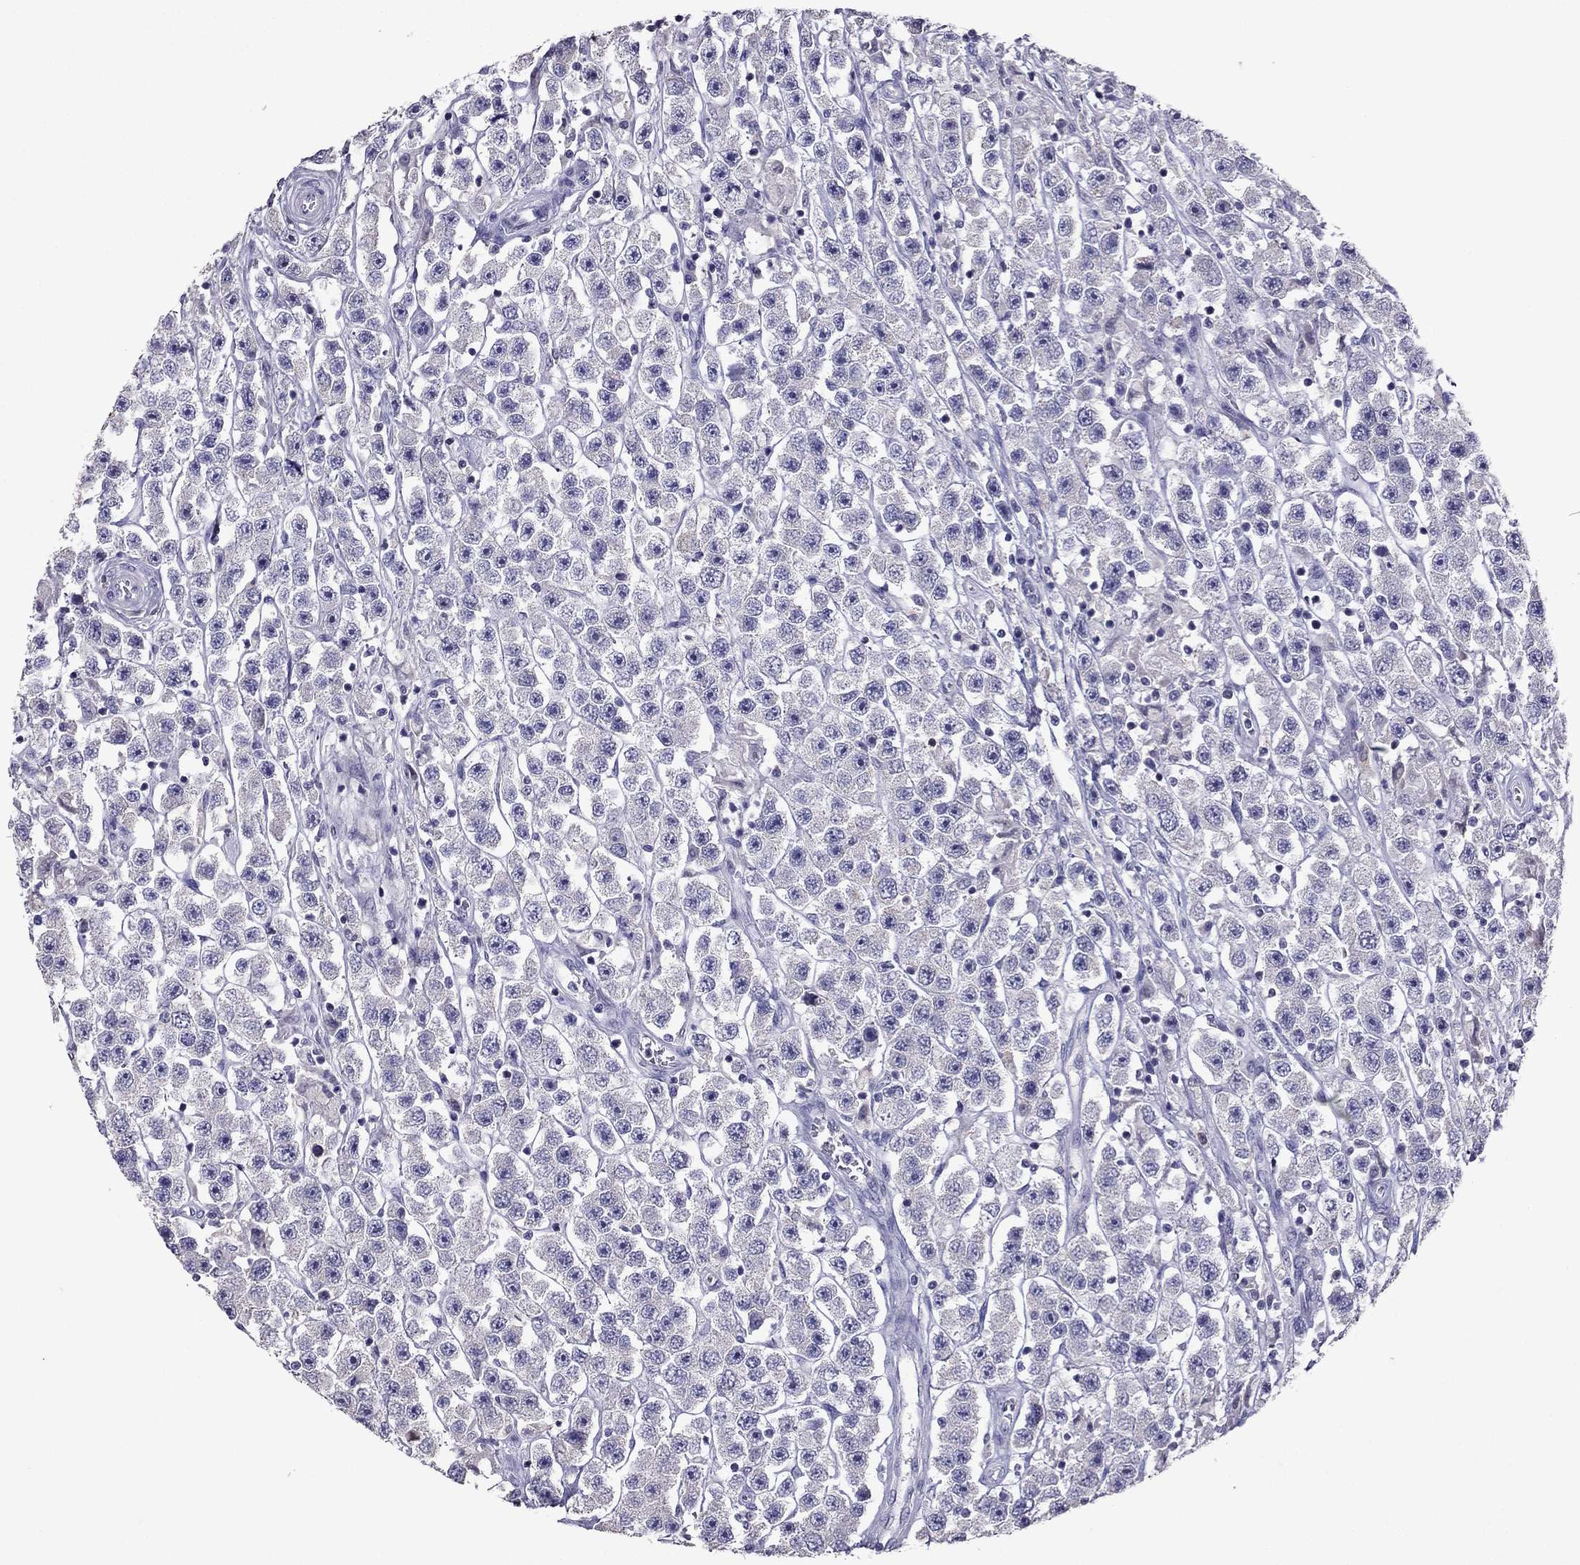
{"staining": {"intensity": "negative", "quantity": "none", "location": "none"}, "tissue": "testis cancer", "cell_type": "Tumor cells", "image_type": "cancer", "snomed": [{"axis": "morphology", "description": "Seminoma, NOS"}, {"axis": "topography", "description": "Testis"}], "caption": "Testis seminoma was stained to show a protein in brown. There is no significant positivity in tumor cells. (DAB immunohistochemistry (IHC) with hematoxylin counter stain).", "gene": "RGS8", "patient": {"sex": "male", "age": 45}}